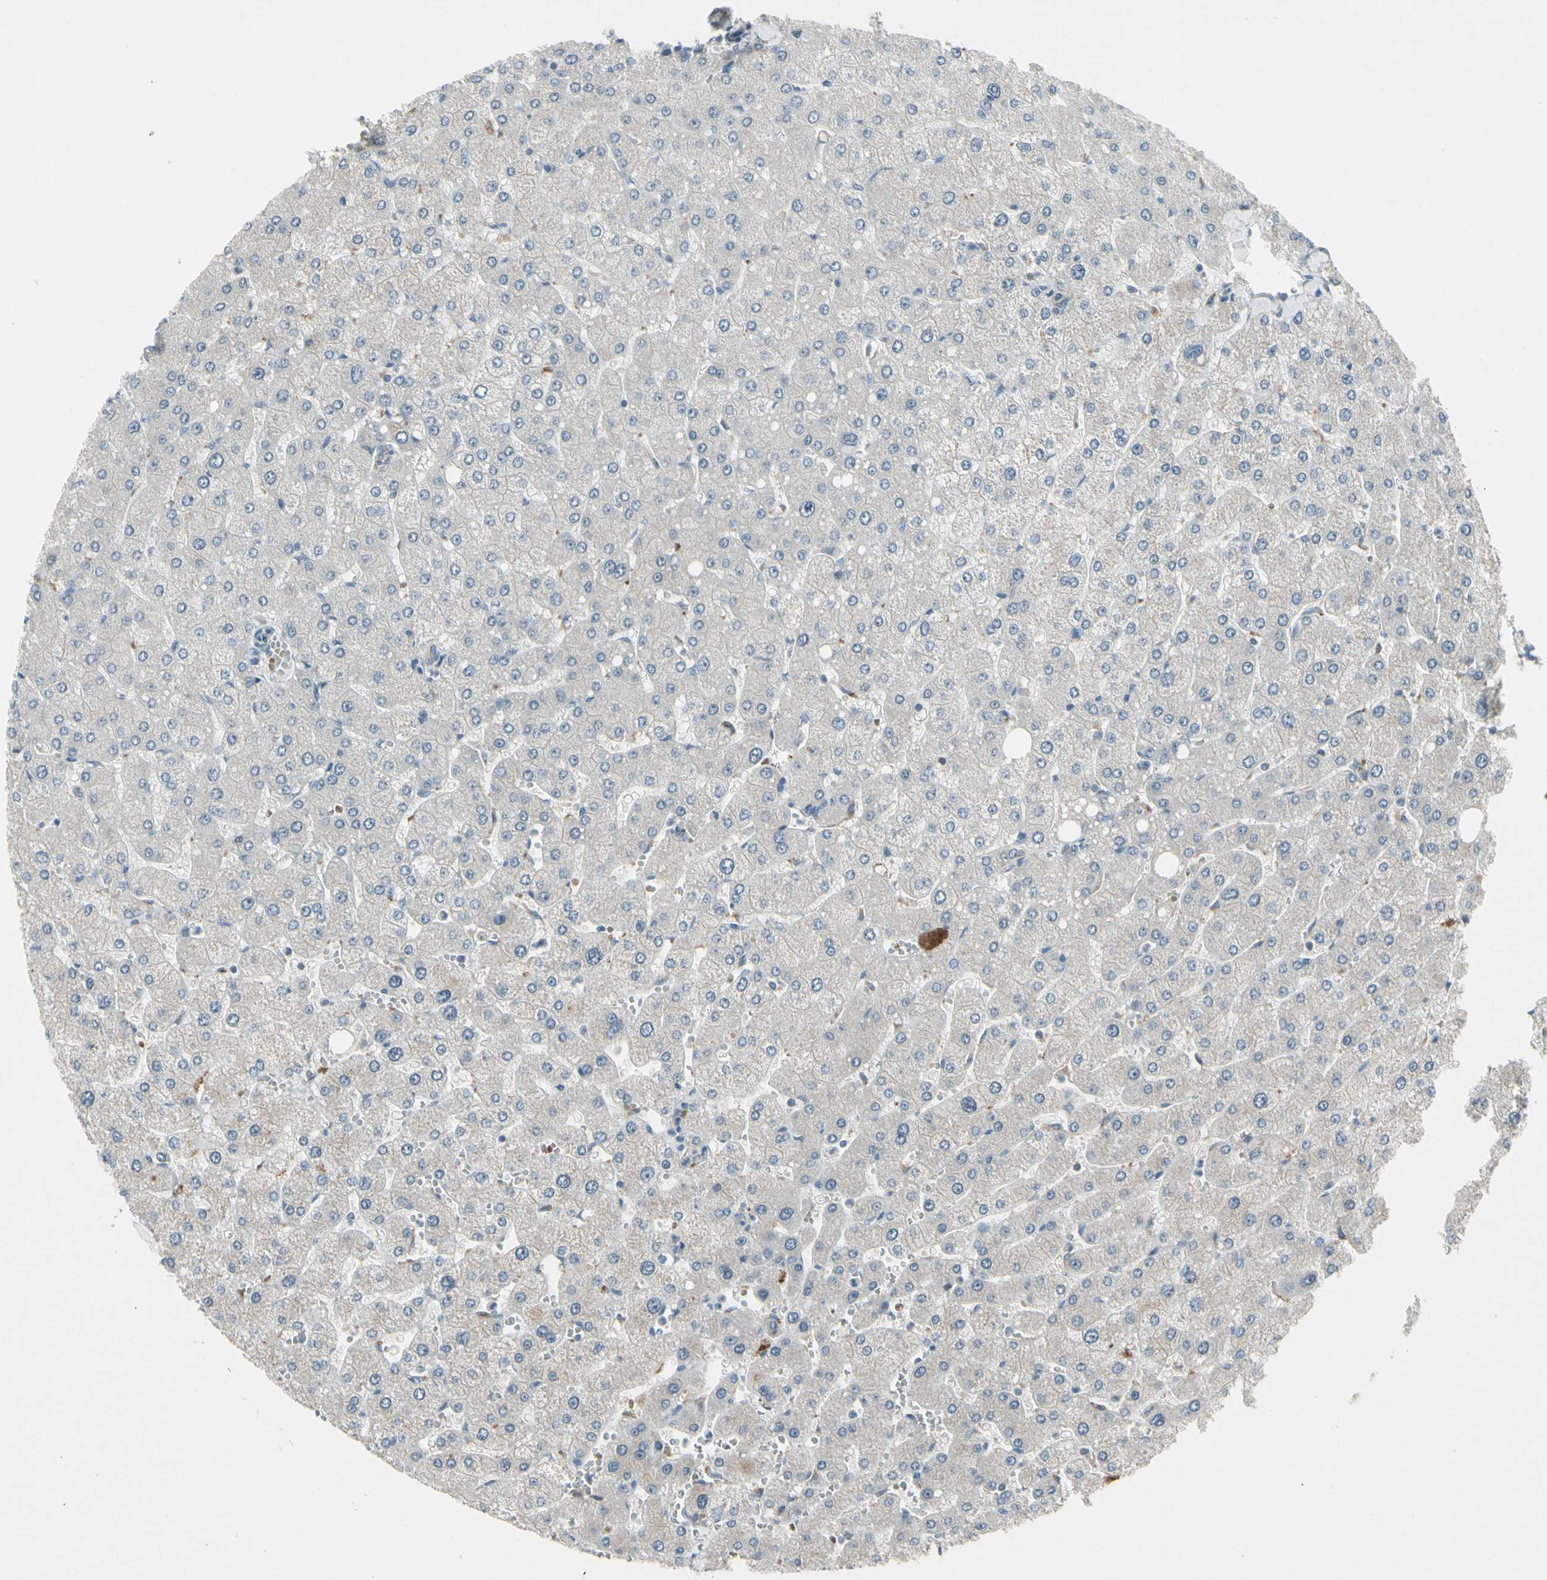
{"staining": {"intensity": "weak", "quantity": "25%-75%", "location": "cytoplasmic/membranous"}, "tissue": "liver", "cell_type": "Cholangiocytes", "image_type": "normal", "snomed": [{"axis": "morphology", "description": "Normal tissue, NOS"}, {"axis": "topography", "description": "Liver"}], "caption": "IHC image of benign liver: liver stained using IHC exhibits low levels of weak protein expression localized specifically in the cytoplasmic/membranous of cholangiocytes, appearing as a cytoplasmic/membranous brown color.", "gene": "PANK2", "patient": {"sex": "male", "age": 55}}